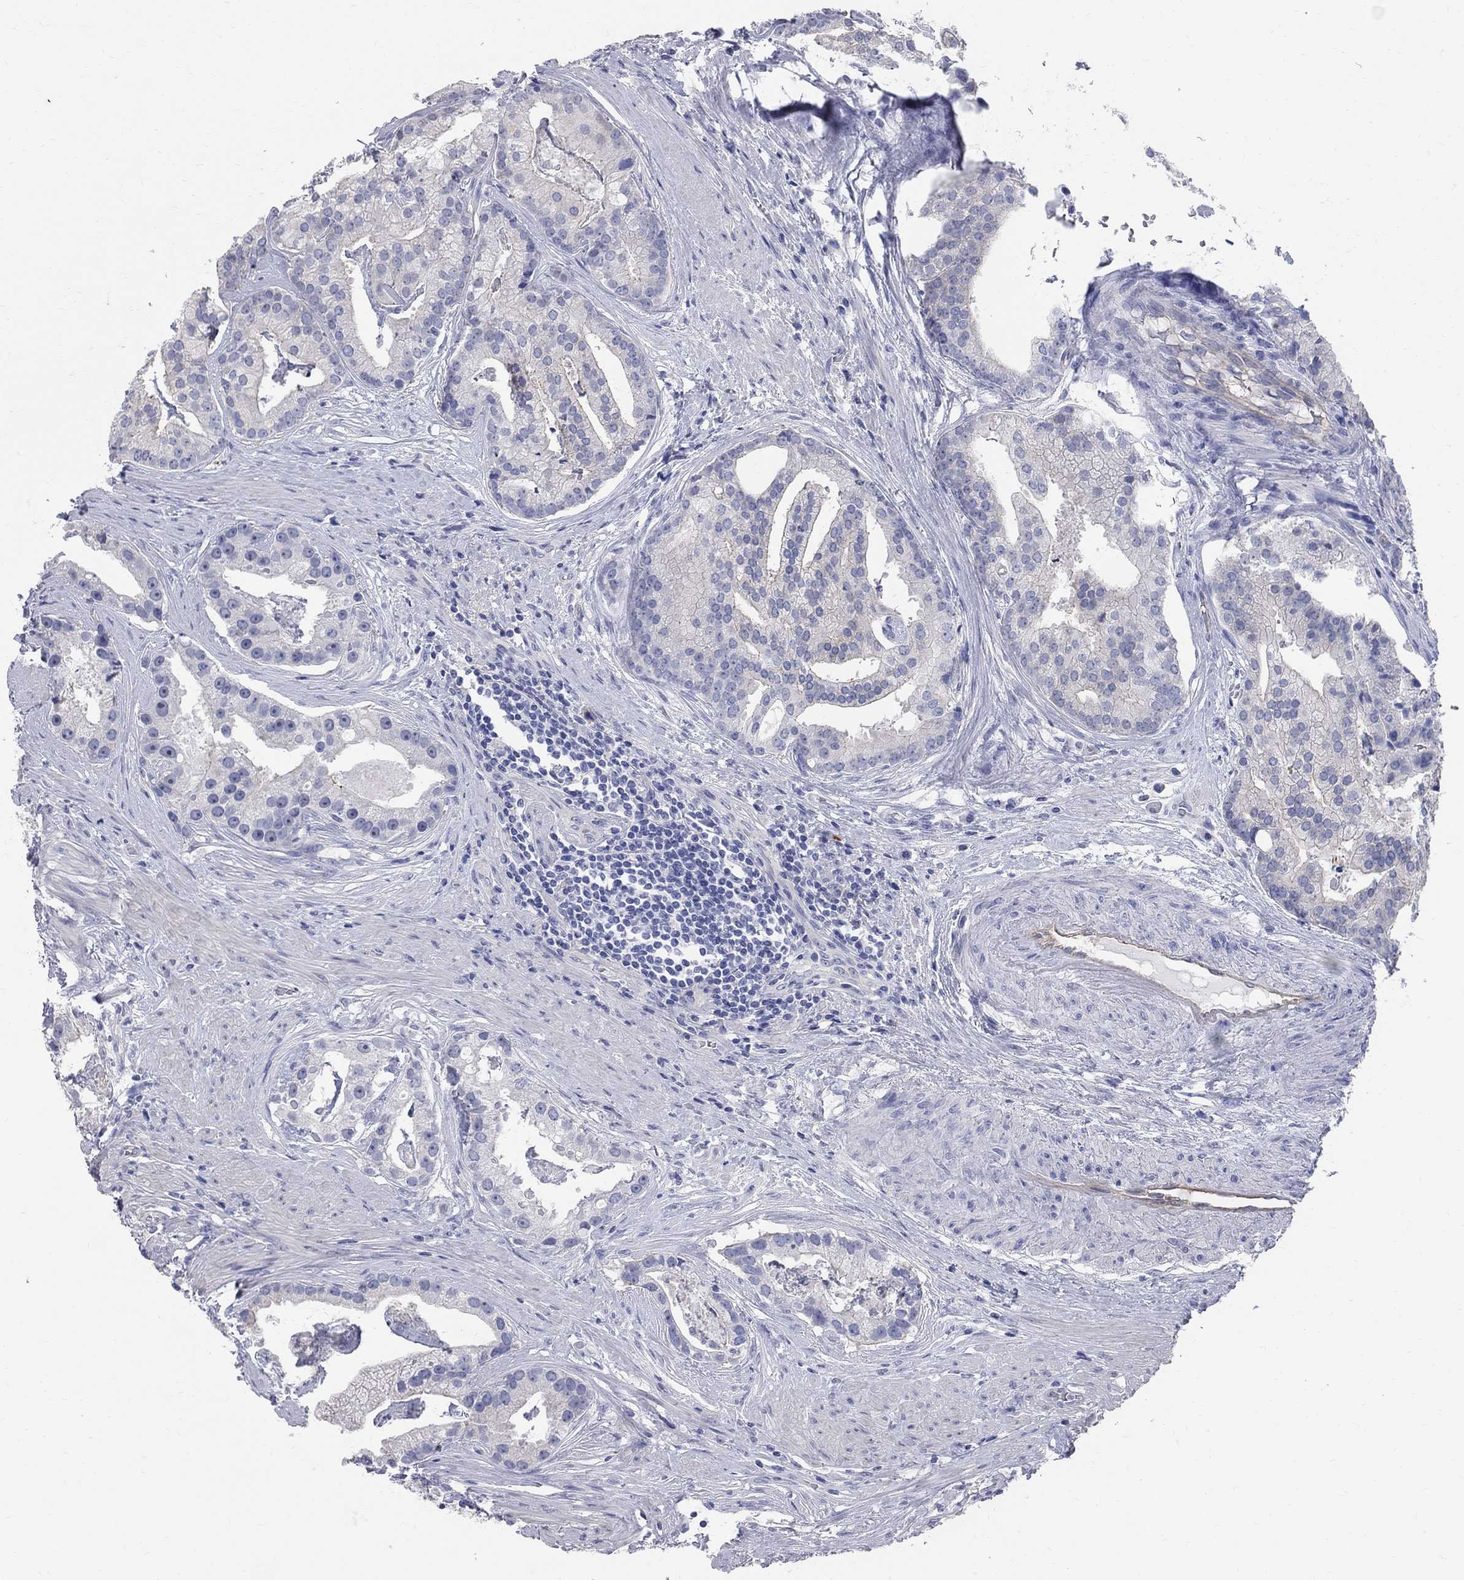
{"staining": {"intensity": "negative", "quantity": "none", "location": "none"}, "tissue": "prostate cancer", "cell_type": "Tumor cells", "image_type": "cancer", "snomed": [{"axis": "morphology", "description": "Adenocarcinoma, NOS"}, {"axis": "topography", "description": "Prostate and seminal vesicle, NOS"}, {"axis": "topography", "description": "Prostate"}], "caption": "Immunohistochemistry of prostate cancer exhibits no staining in tumor cells.", "gene": "AOX1", "patient": {"sex": "male", "age": 44}}